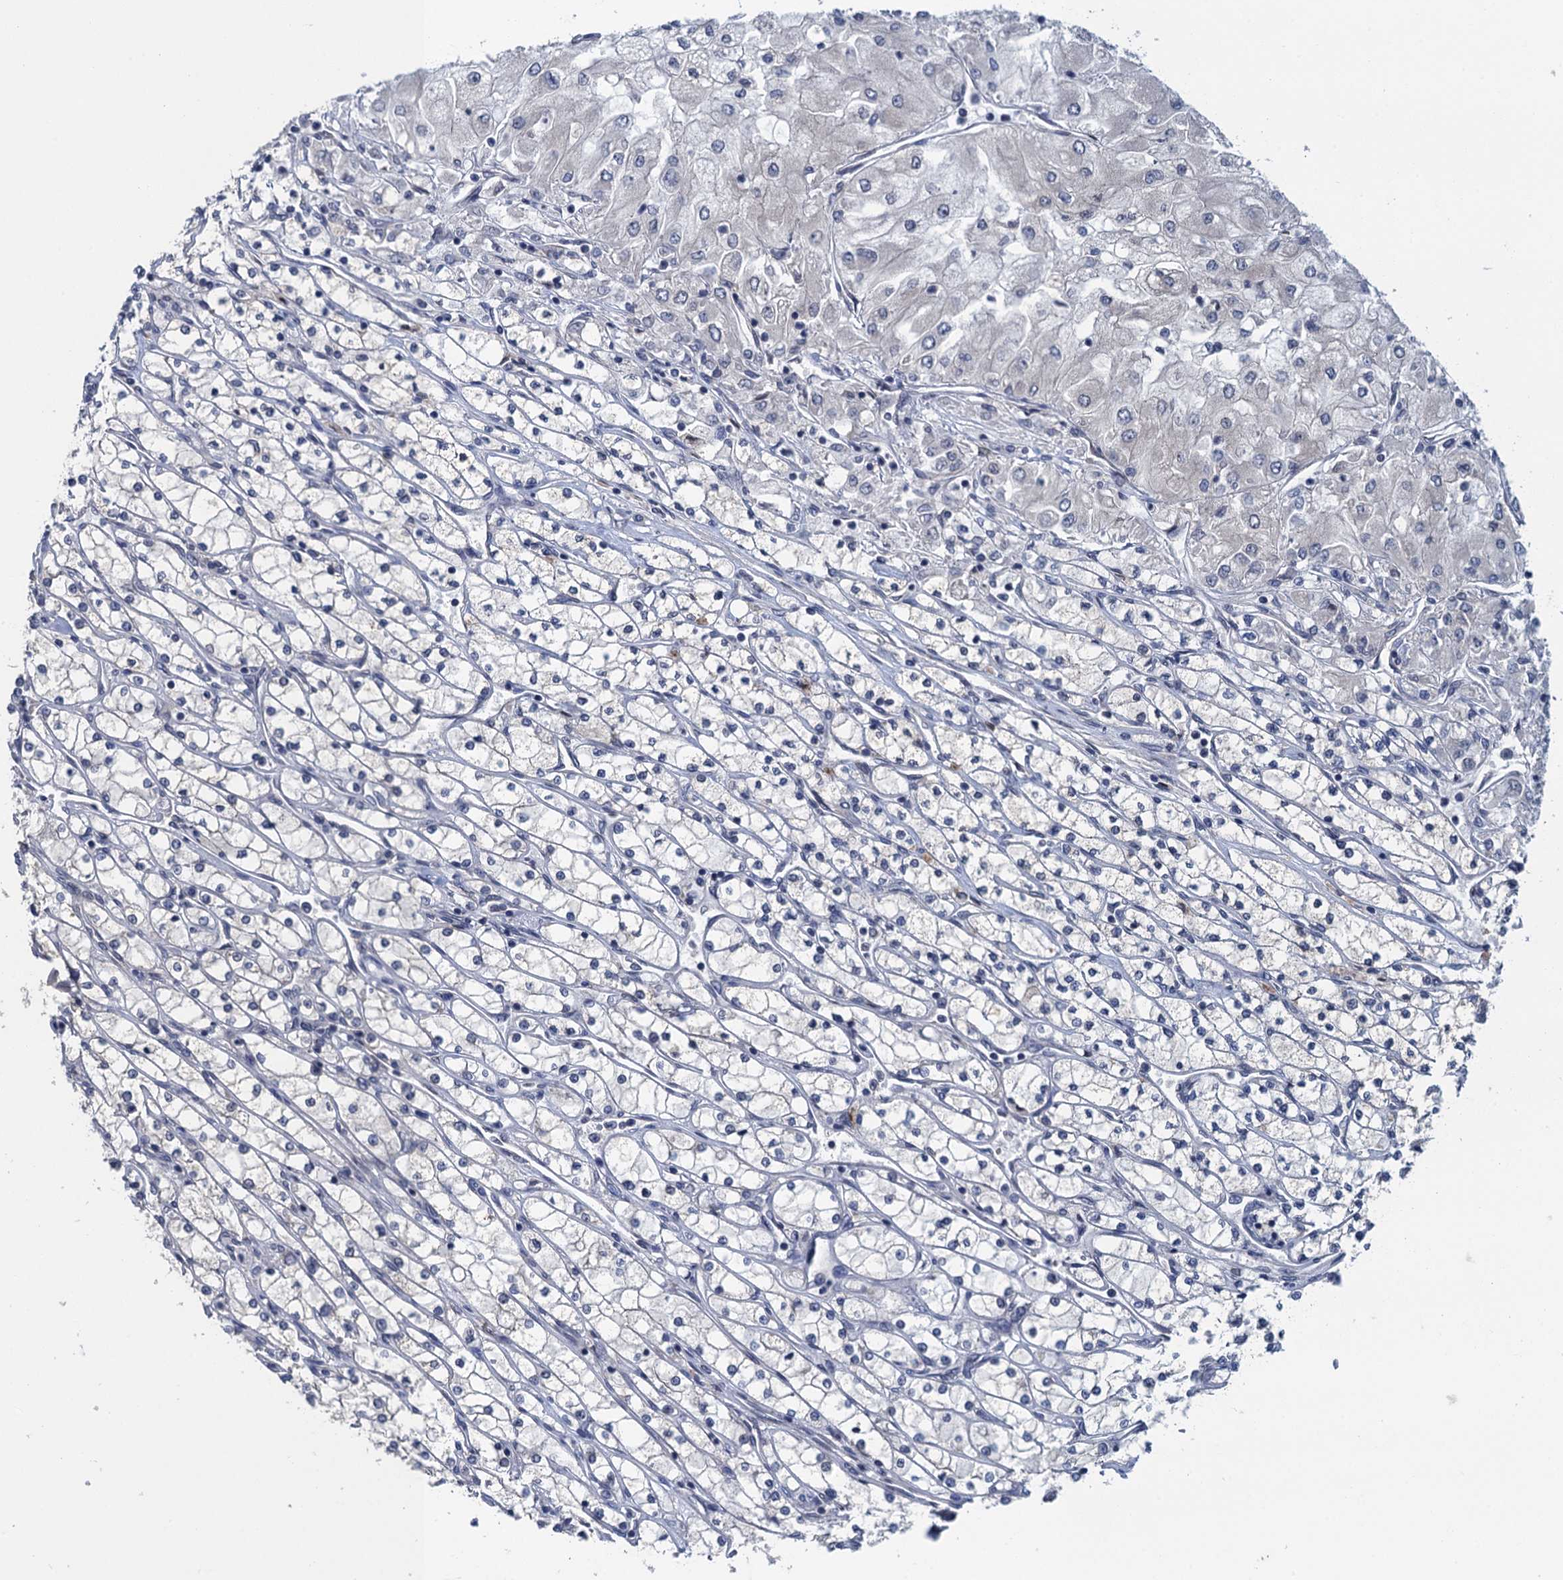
{"staining": {"intensity": "negative", "quantity": "none", "location": "none"}, "tissue": "renal cancer", "cell_type": "Tumor cells", "image_type": "cancer", "snomed": [{"axis": "morphology", "description": "Adenocarcinoma, NOS"}, {"axis": "topography", "description": "Kidney"}], "caption": "Tumor cells show no significant protein expression in renal adenocarcinoma.", "gene": "CTU2", "patient": {"sex": "male", "age": 80}}